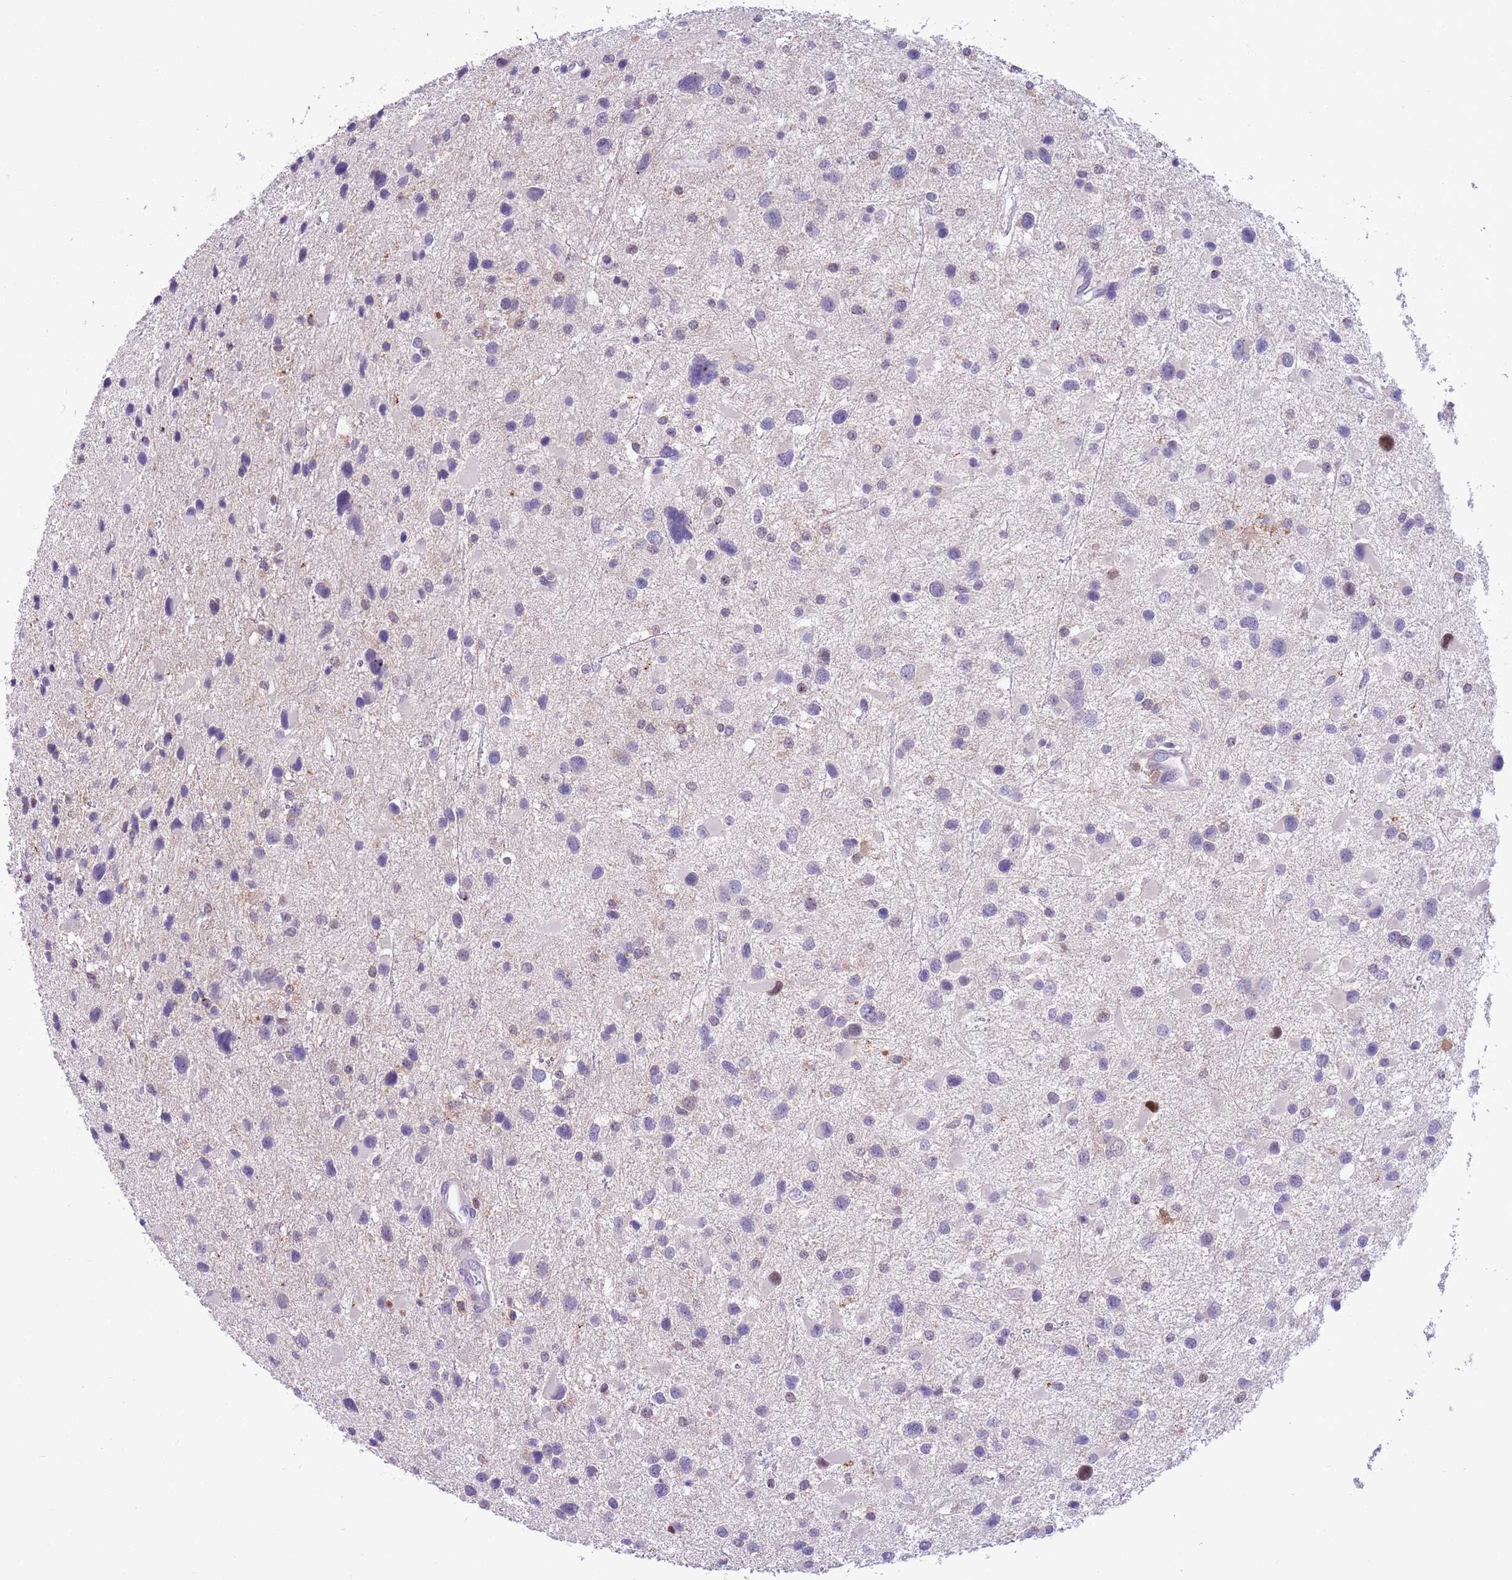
{"staining": {"intensity": "negative", "quantity": "none", "location": "none"}, "tissue": "glioma", "cell_type": "Tumor cells", "image_type": "cancer", "snomed": [{"axis": "morphology", "description": "Glioma, malignant, Low grade"}, {"axis": "topography", "description": "Brain"}], "caption": "Tumor cells are negative for protein expression in human low-grade glioma (malignant). (DAB (3,3'-diaminobenzidine) IHC, high magnification).", "gene": "PFKFB2", "patient": {"sex": "female", "age": 32}}